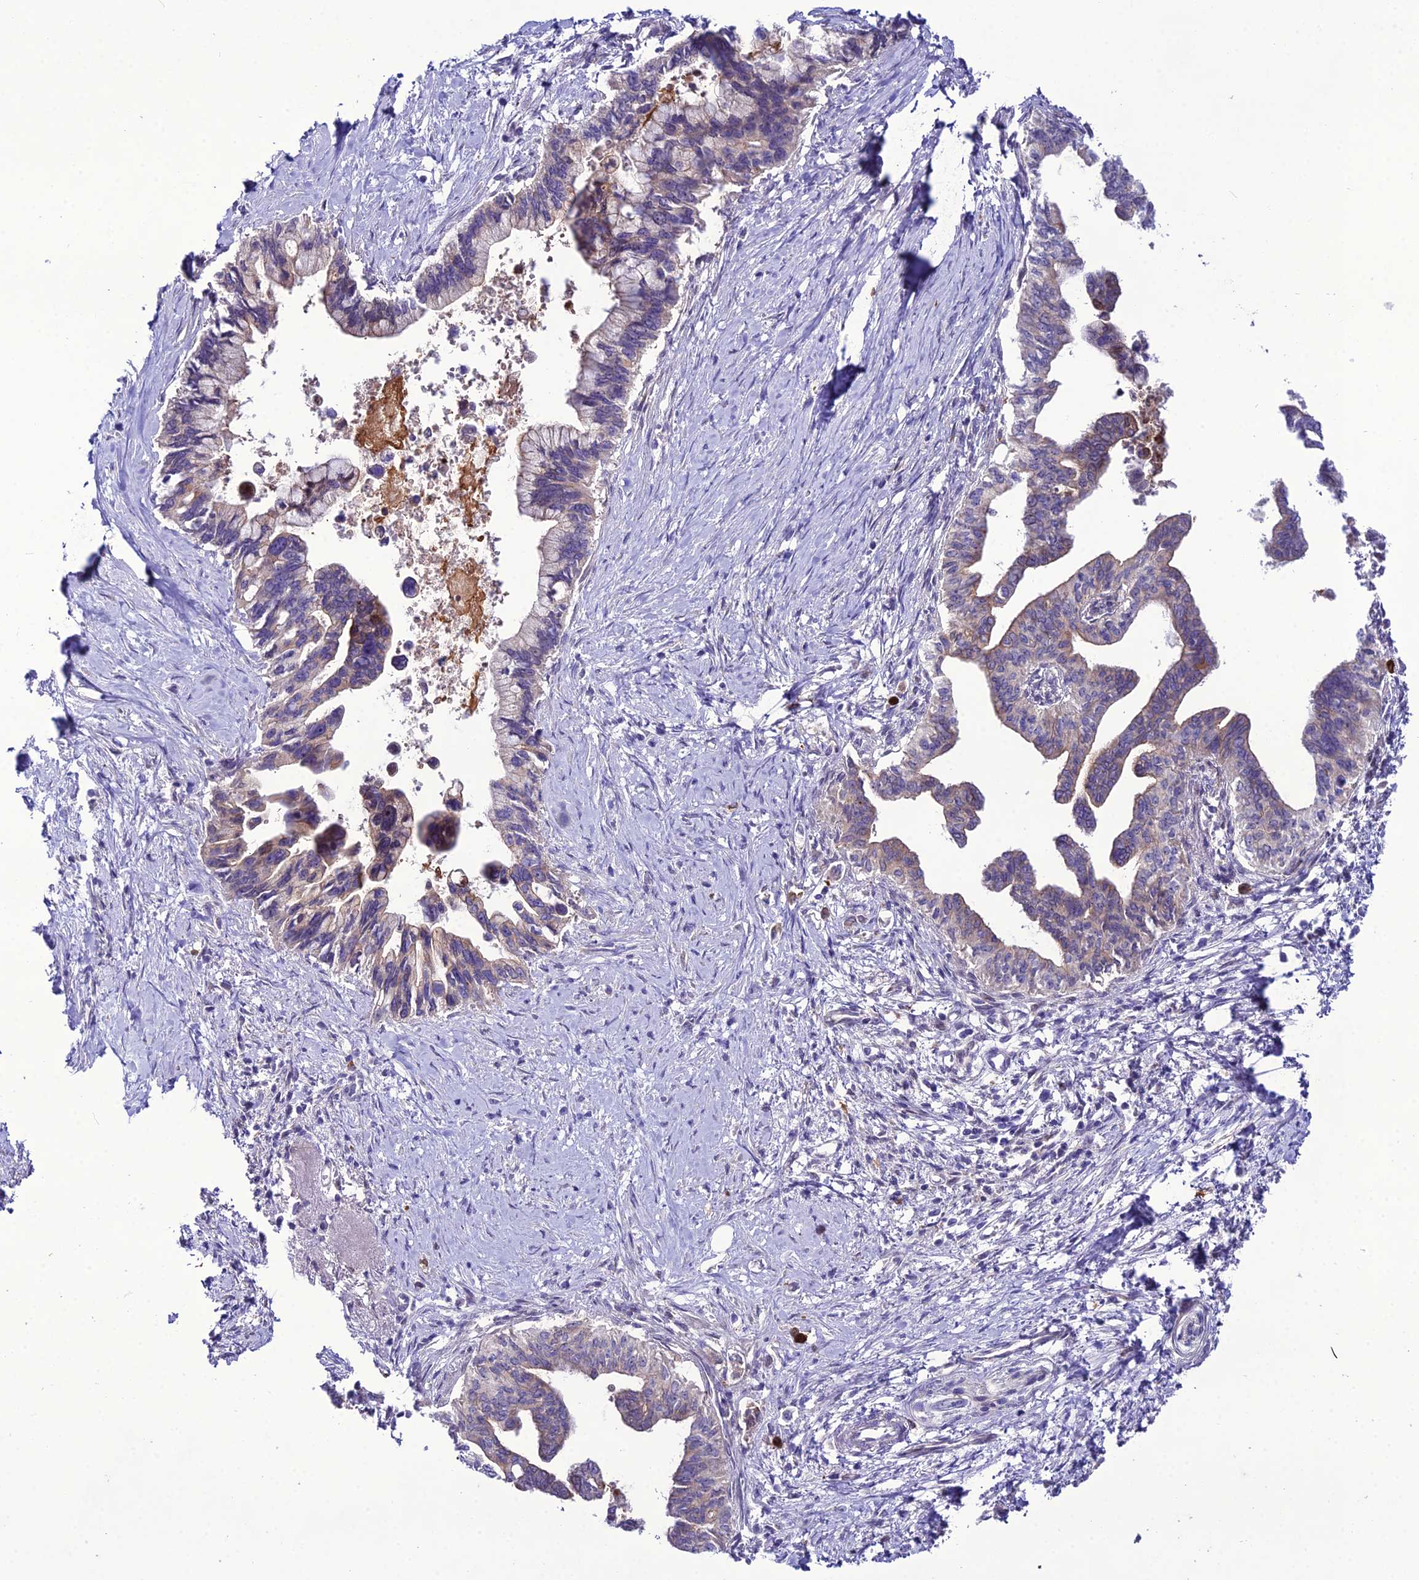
{"staining": {"intensity": "weak", "quantity": "25%-75%", "location": "cytoplasmic/membranous"}, "tissue": "pancreatic cancer", "cell_type": "Tumor cells", "image_type": "cancer", "snomed": [{"axis": "morphology", "description": "Adenocarcinoma, NOS"}, {"axis": "topography", "description": "Pancreas"}], "caption": "IHC (DAB (3,3'-diaminobenzidine)) staining of pancreatic adenocarcinoma shows weak cytoplasmic/membranous protein positivity in about 25%-75% of tumor cells. (IHC, brightfield microscopy, high magnification).", "gene": "MB21D2", "patient": {"sex": "female", "age": 83}}